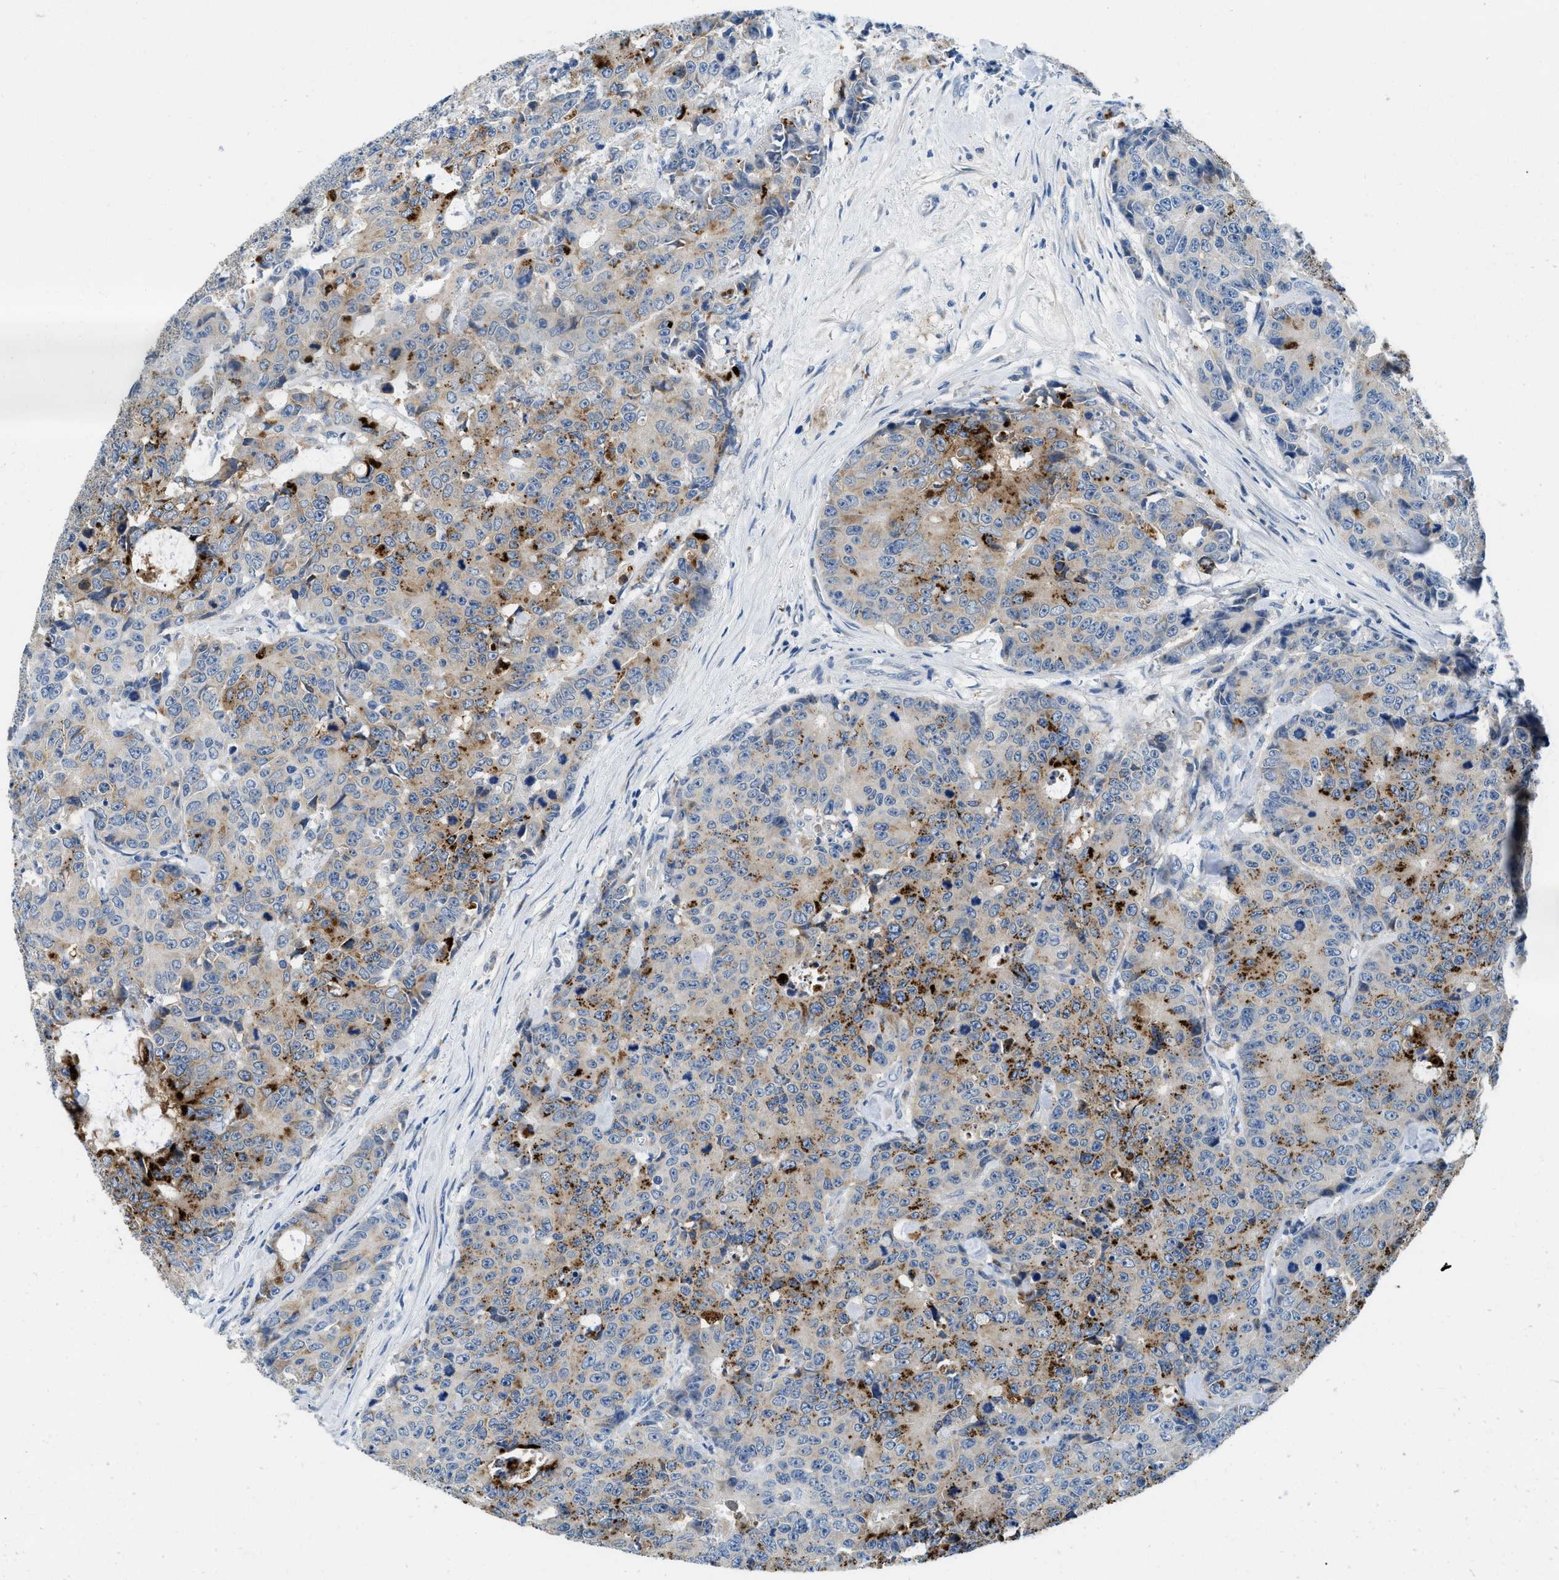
{"staining": {"intensity": "moderate", "quantity": "25%-75%", "location": "cytoplasmic/membranous"}, "tissue": "colorectal cancer", "cell_type": "Tumor cells", "image_type": "cancer", "snomed": [{"axis": "morphology", "description": "Adenocarcinoma, NOS"}, {"axis": "topography", "description": "Colon"}], "caption": "Human colorectal adenocarcinoma stained with a protein marker reveals moderate staining in tumor cells.", "gene": "TSPAN3", "patient": {"sex": "female", "age": 86}}